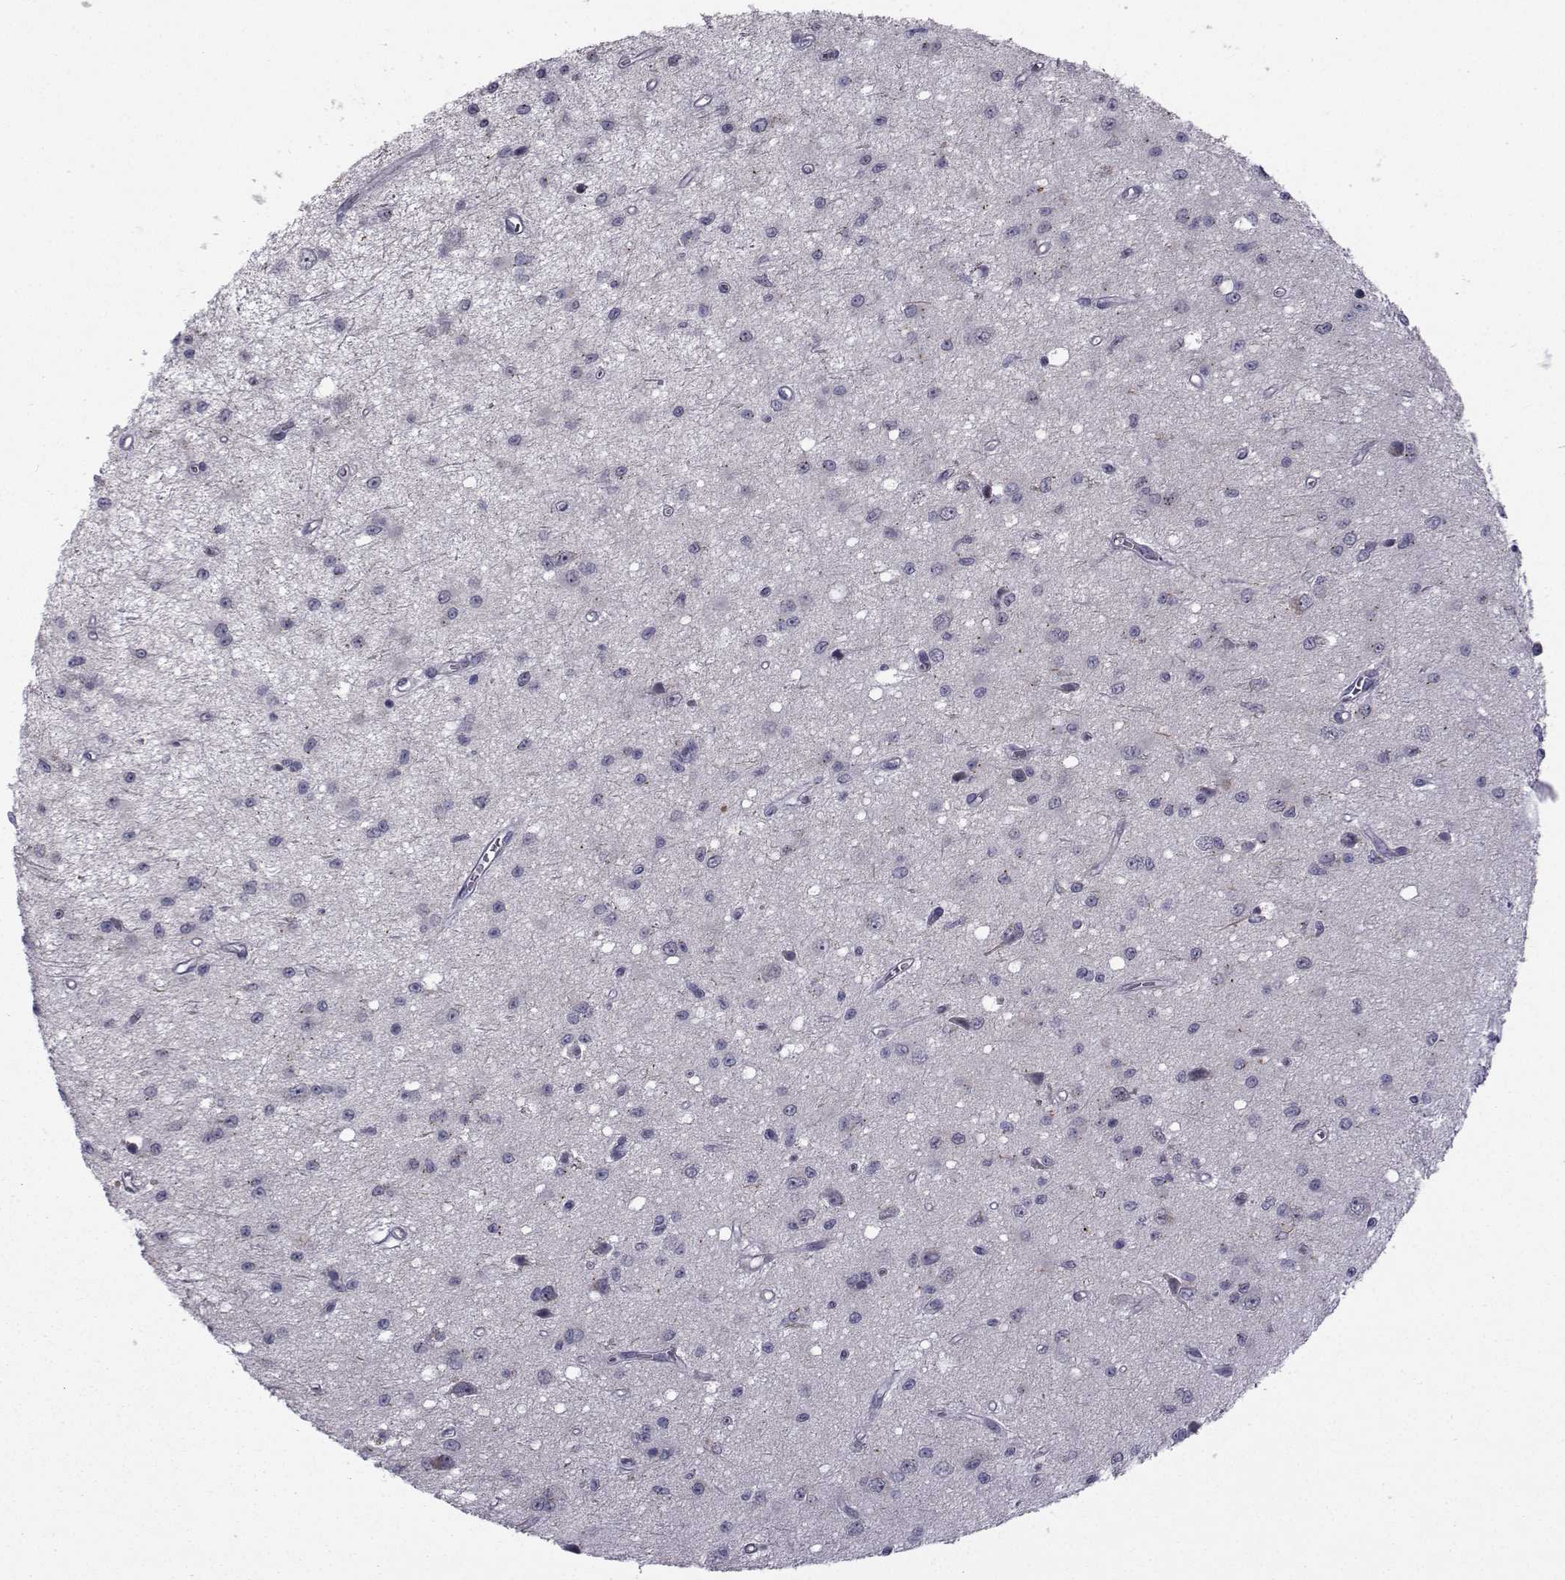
{"staining": {"intensity": "negative", "quantity": "none", "location": "none"}, "tissue": "glioma", "cell_type": "Tumor cells", "image_type": "cancer", "snomed": [{"axis": "morphology", "description": "Glioma, malignant, Low grade"}, {"axis": "topography", "description": "Brain"}], "caption": "Immunohistochemistry of human low-grade glioma (malignant) displays no staining in tumor cells.", "gene": "ANGPT1", "patient": {"sex": "female", "age": 45}}